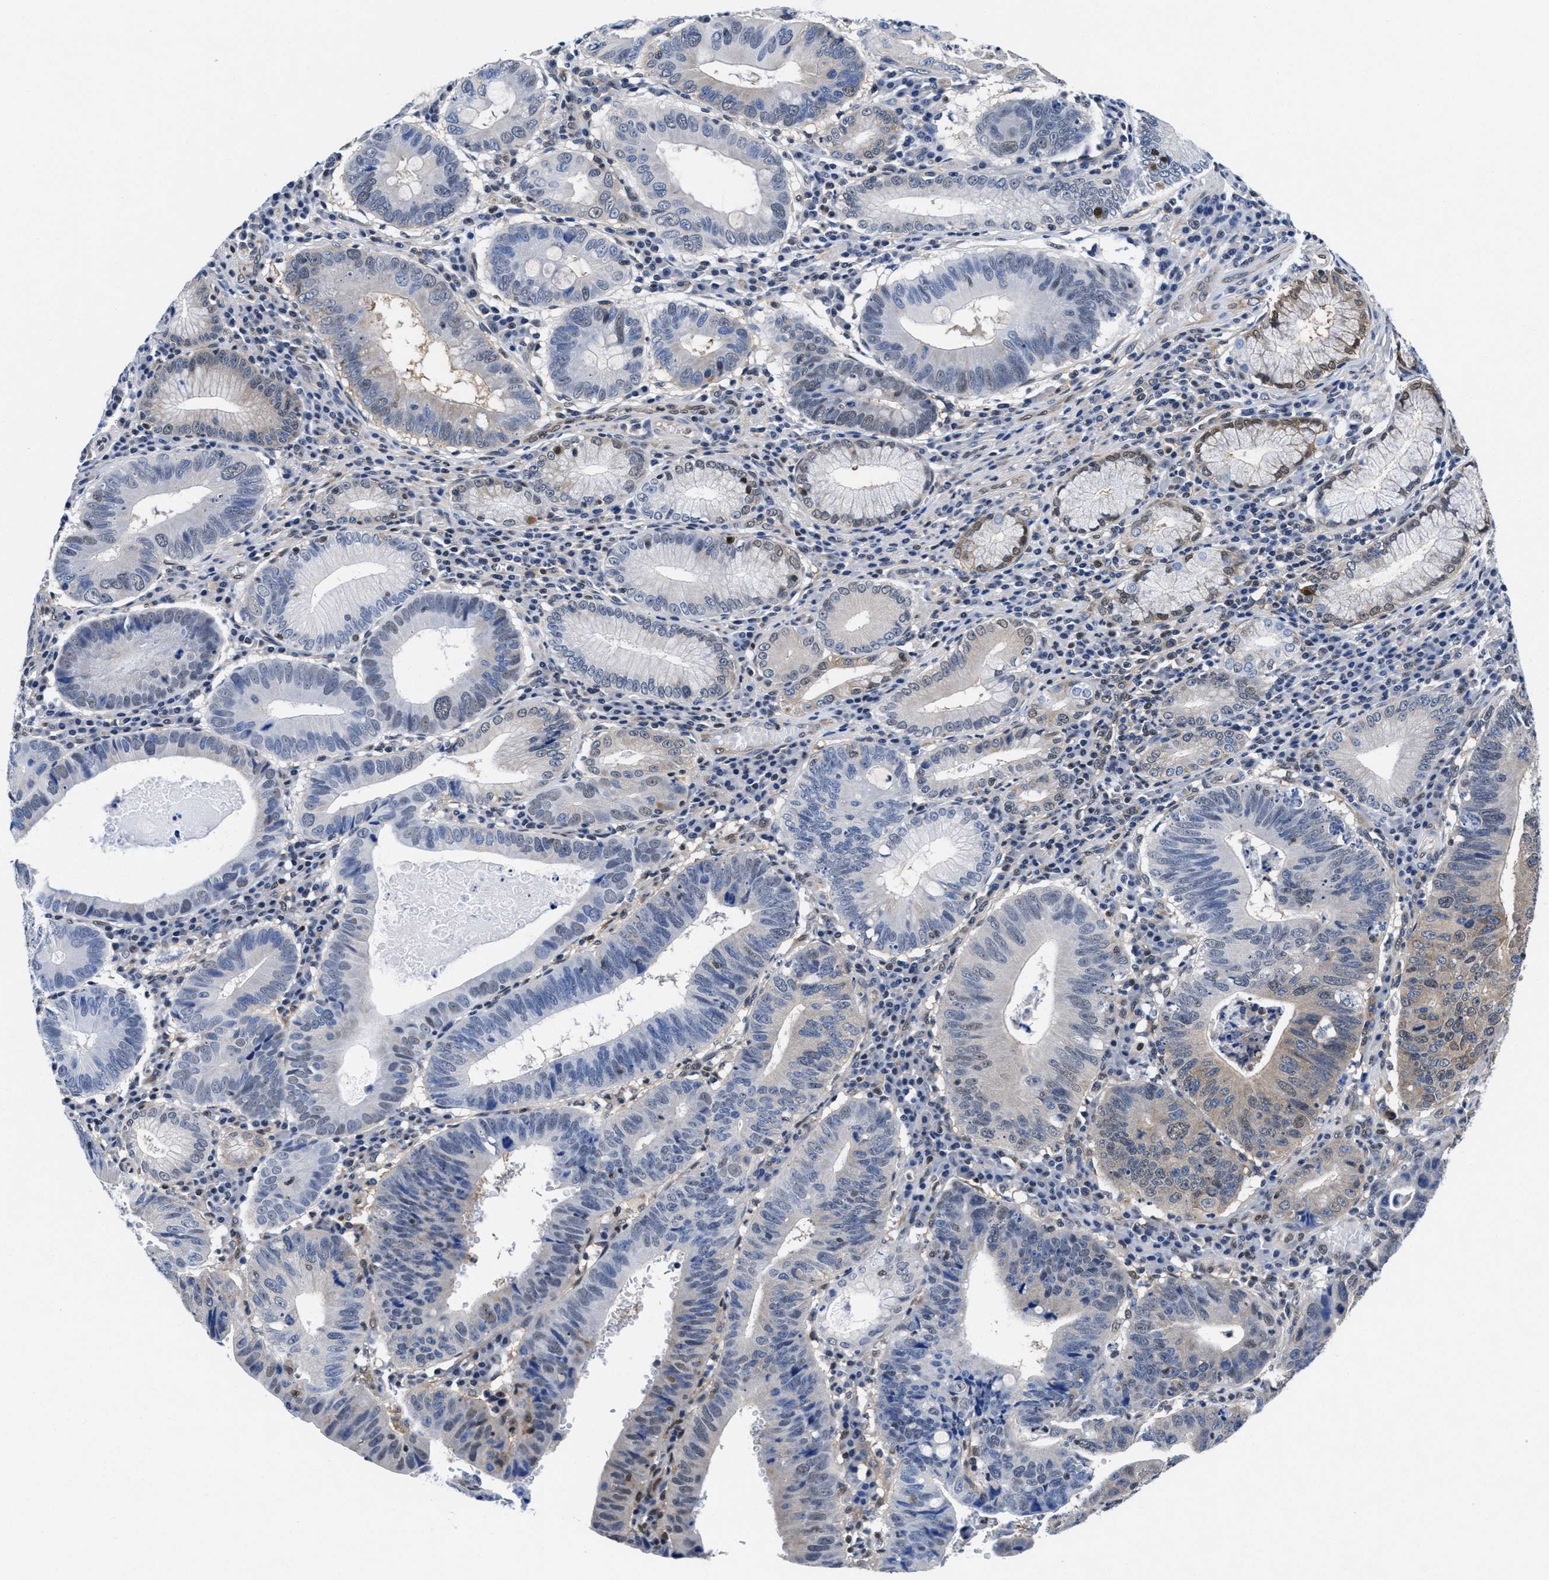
{"staining": {"intensity": "negative", "quantity": "none", "location": "none"}, "tissue": "stomach cancer", "cell_type": "Tumor cells", "image_type": "cancer", "snomed": [{"axis": "morphology", "description": "Adenocarcinoma, NOS"}, {"axis": "topography", "description": "Stomach"}], "caption": "IHC micrograph of stomach cancer (adenocarcinoma) stained for a protein (brown), which demonstrates no expression in tumor cells.", "gene": "ACLY", "patient": {"sex": "male", "age": 59}}